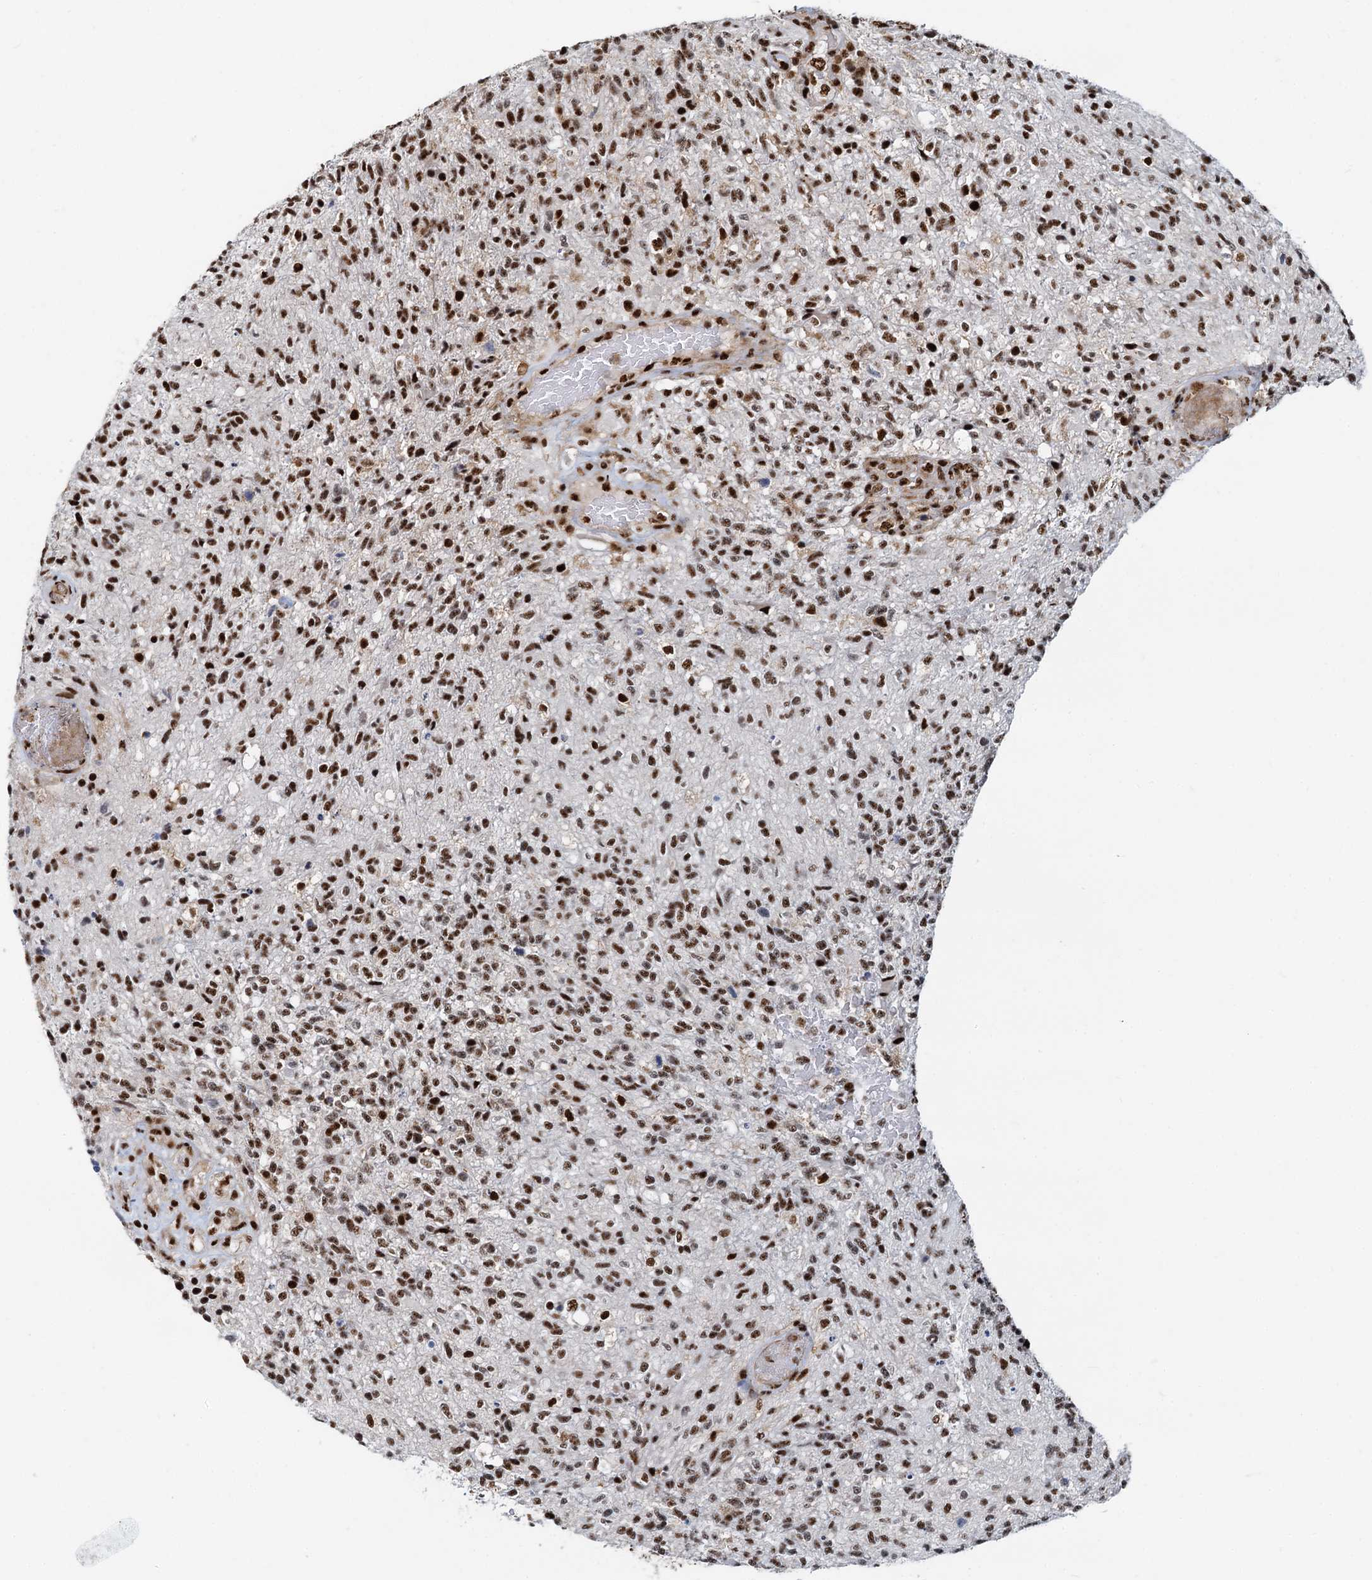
{"staining": {"intensity": "moderate", "quantity": ">75%", "location": "nuclear"}, "tissue": "glioma", "cell_type": "Tumor cells", "image_type": "cancer", "snomed": [{"axis": "morphology", "description": "Glioma, malignant, High grade"}, {"axis": "topography", "description": "Brain"}], "caption": "Protein expression analysis of malignant glioma (high-grade) reveals moderate nuclear staining in approximately >75% of tumor cells.", "gene": "RBM26", "patient": {"sex": "male", "age": 56}}